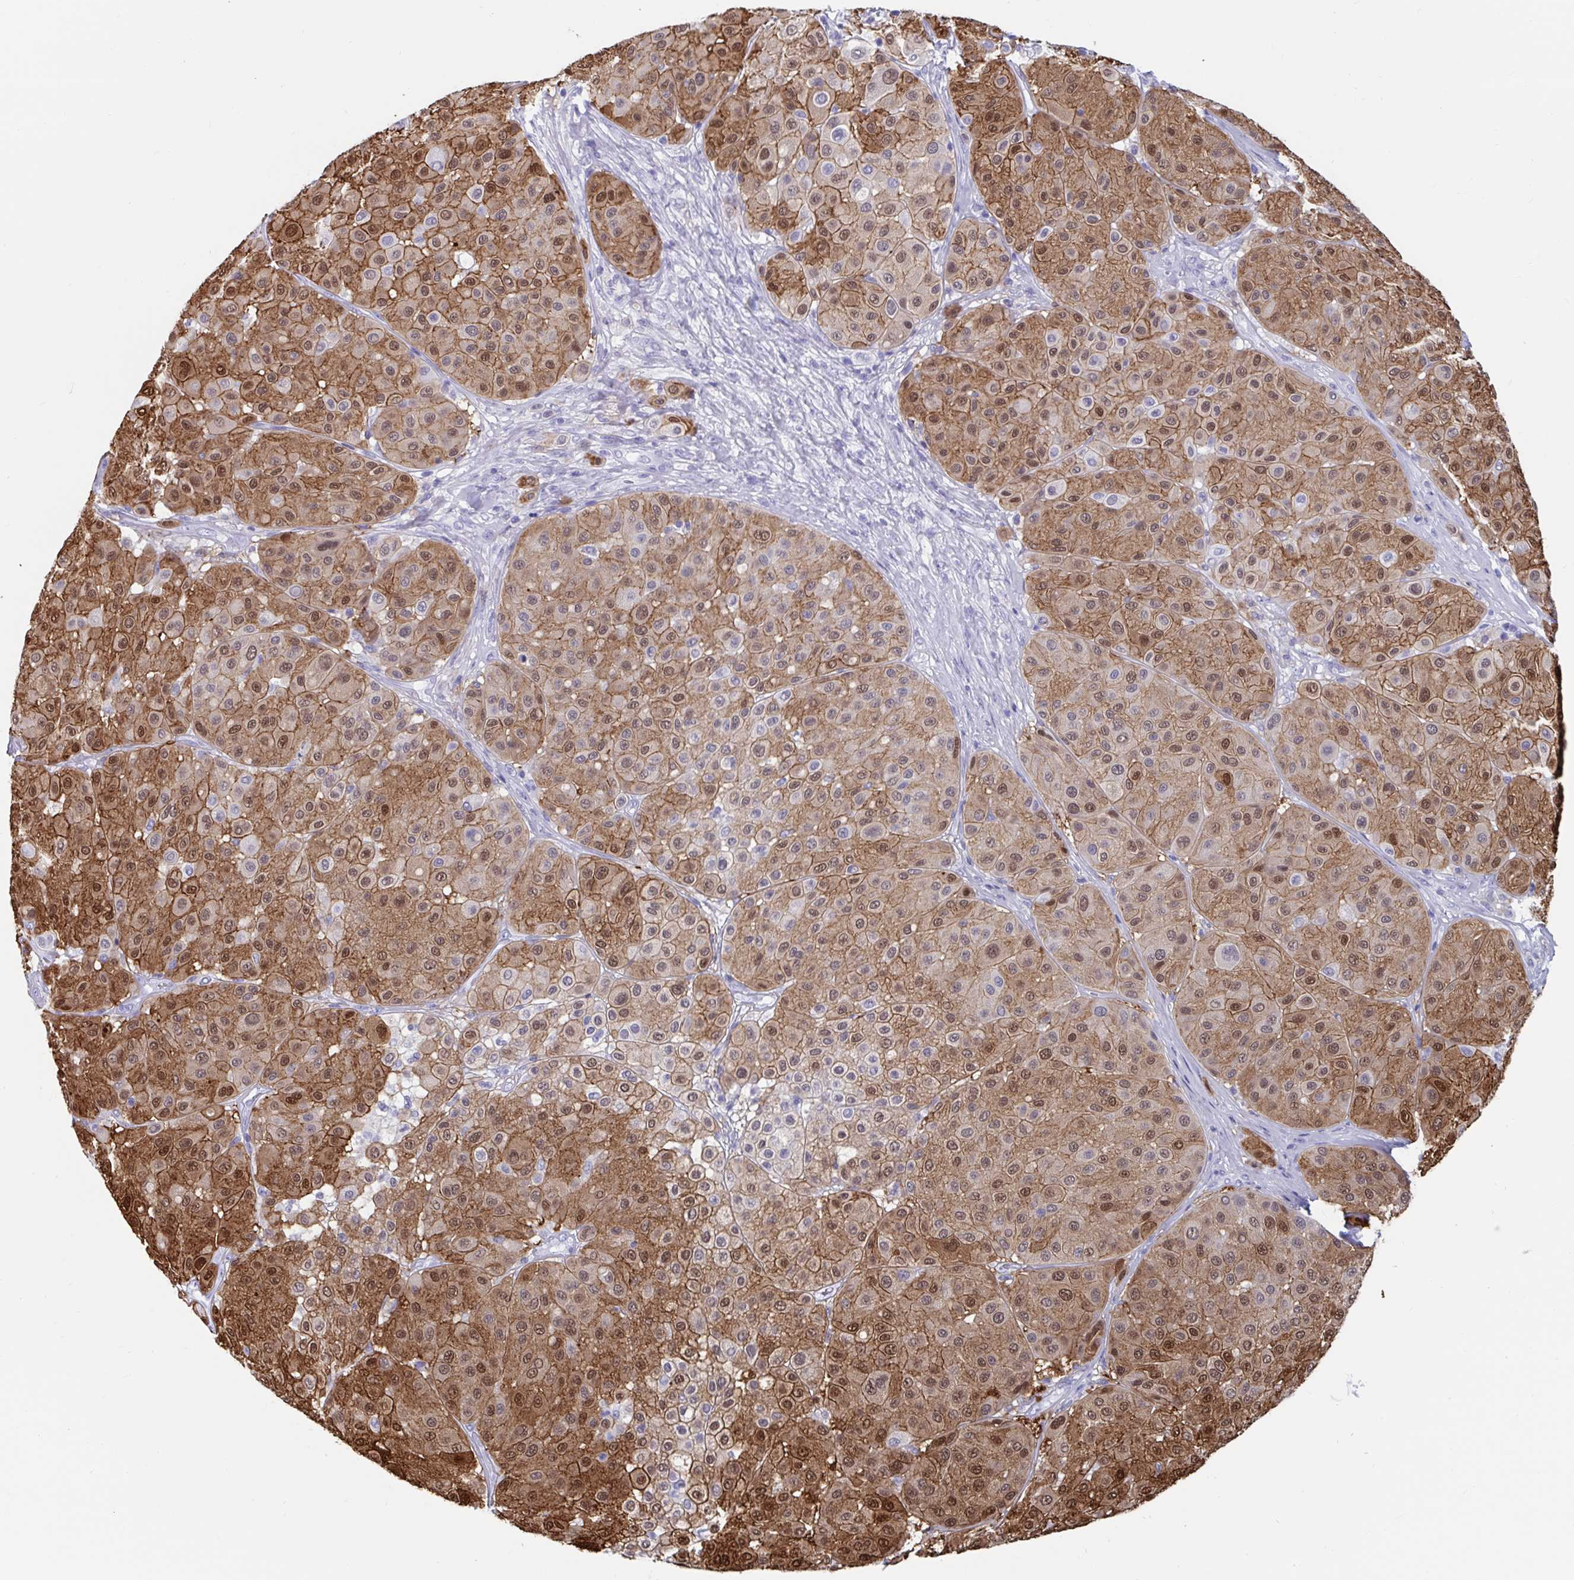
{"staining": {"intensity": "moderate", "quantity": ">75%", "location": "cytoplasmic/membranous,nuclear"}, "tissue": "melanoma", "cell_type": "Tumor cells", "image_type": "cancer", "snomed": [{"axis": "morphology", "description": "Malignant melanoma, Metastatic site"}, {"axis": "topography", "description": "Smooth muscle"}], "caption": "Immunohistochemistry (IHC) (DAB) staining of malignant melanoma (metastatic site) shows moderate cytoplasmic/membranous and nuclear protein positivity in approximately >75% of tumor cells.", "gene": "GKN2", "patient": {"sex": "male", "age": 41}}